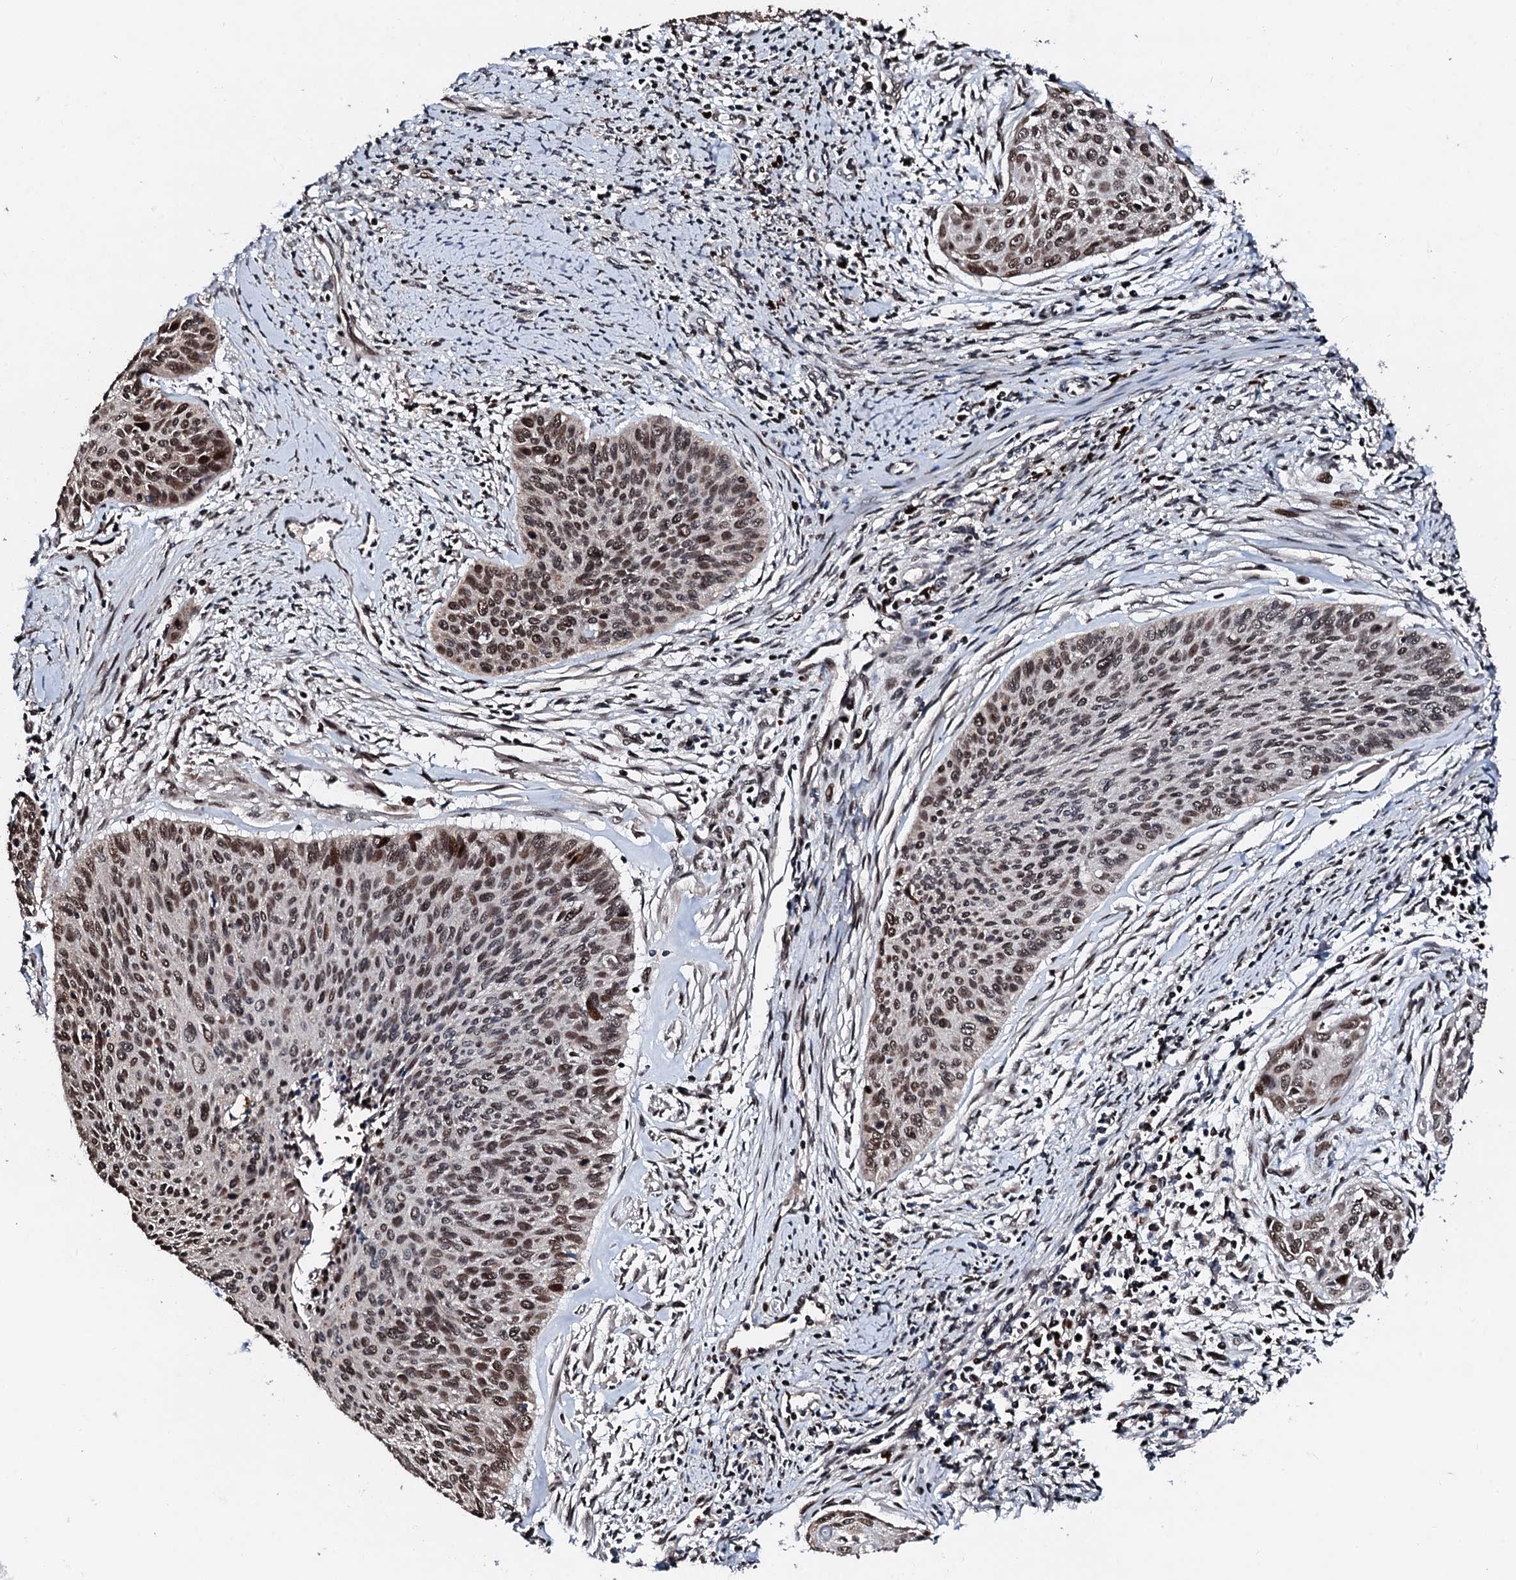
{"staining": {"intensity": "moderate", "quantity": ">75%", "location": "nuclear"}, "tissue": "cervical cancer", "cell_type": "Tumor cells", "image_type": "cancer", "snomed": [{"axis": "morphology", "description": "Squamous cell carcinoma, NOS"}, {"axis": "topography", "description": "Cervix"}], "caption": "A high-resolution photomicrograph shows IHC staining of squamous cell carcinoma (cervical), which displays moderate nuclear positivity in about >75% of tumor cells.", "gene": "KIF18A", "patient": {"sex": "female", "age": 55}}